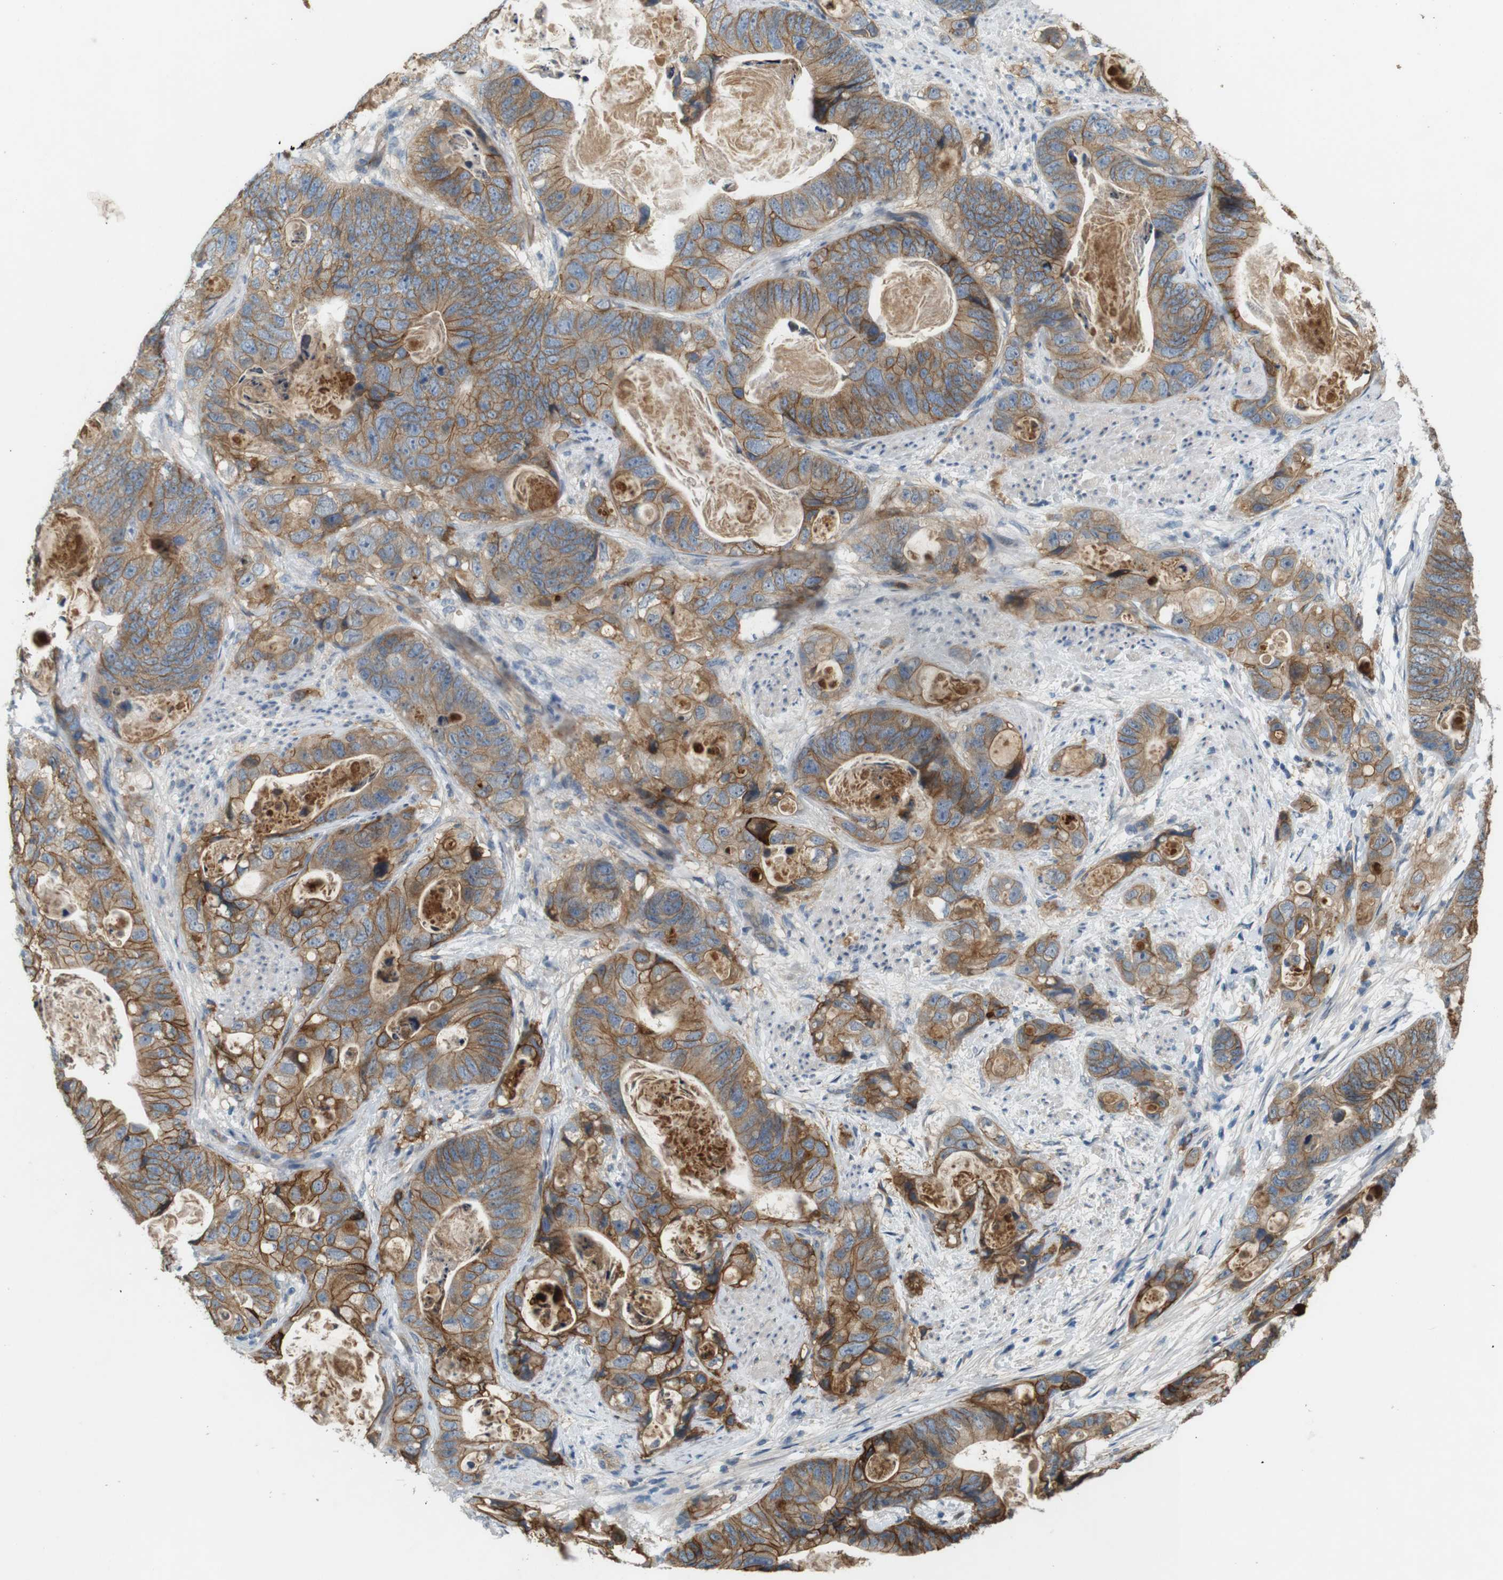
{"staining": {"intensity": "strong", "quantity": ">75%", "location": "cytoplasmic/membranous"}, "tissue": "stomach cancer", "cell_type": "Tumor cells", "image_type": "cancer", "snomed": [{"axis": "morphology", "description": "Adenocarcinoma, NOS"}, {"axis": "topography", "description": "Stomach"}], "caption": "Immunohistochemistry (DAB) staining of stomach adenocarcinoma demonstrates strong cytoplasmic/membranous protein staining in approximately >75% of tumor cells.", "gene": "PVR", "patient": {"sex": "female", "age": 89}}